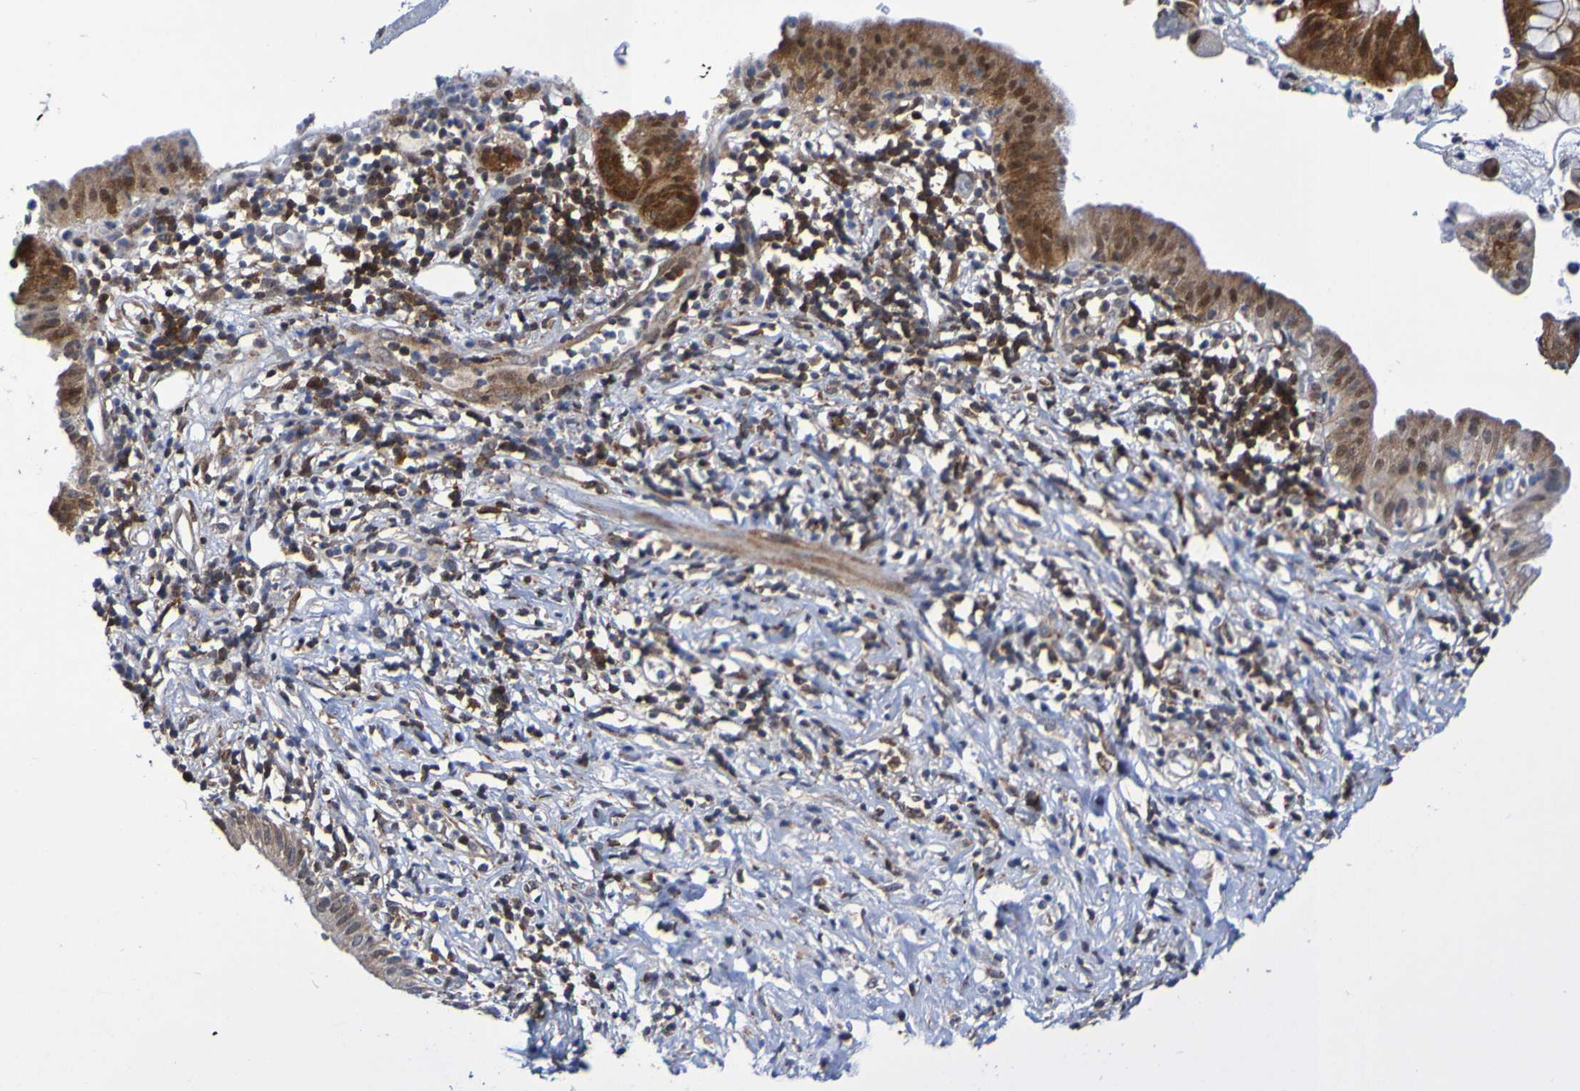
{"staining": {"intensity": "strong", "quantity": ">75%", "location": "cytoplasmic/membranous"}, "tissue": "pancreatic cancer", "cell_type": "Tumor cells", "image_type": "cancer", "snomed": [{"axis": "morphology", "description": "Adenocarcinoma, NOS"}, {"axis": "morphology", "description": "Adenocarcinoma, metastatic, NOS"}, {"axis": "topography", "description": "Lymph node"}, {"axis": "topography", "description": "Pancreas"}, {"axis": "topography", "description": "Duodenum"}], "caption": "A high-resolution photomicrograph shows immunohistochemistry (IHC) staining of pancreatic cancer (metastatic adenocarcinoma), which exhibits strong cytoplasmic/membranous positivity in approximately >75% of tumor cells.", "gene": "ATIC", "patient": {"sex": "female", "age": 64}}